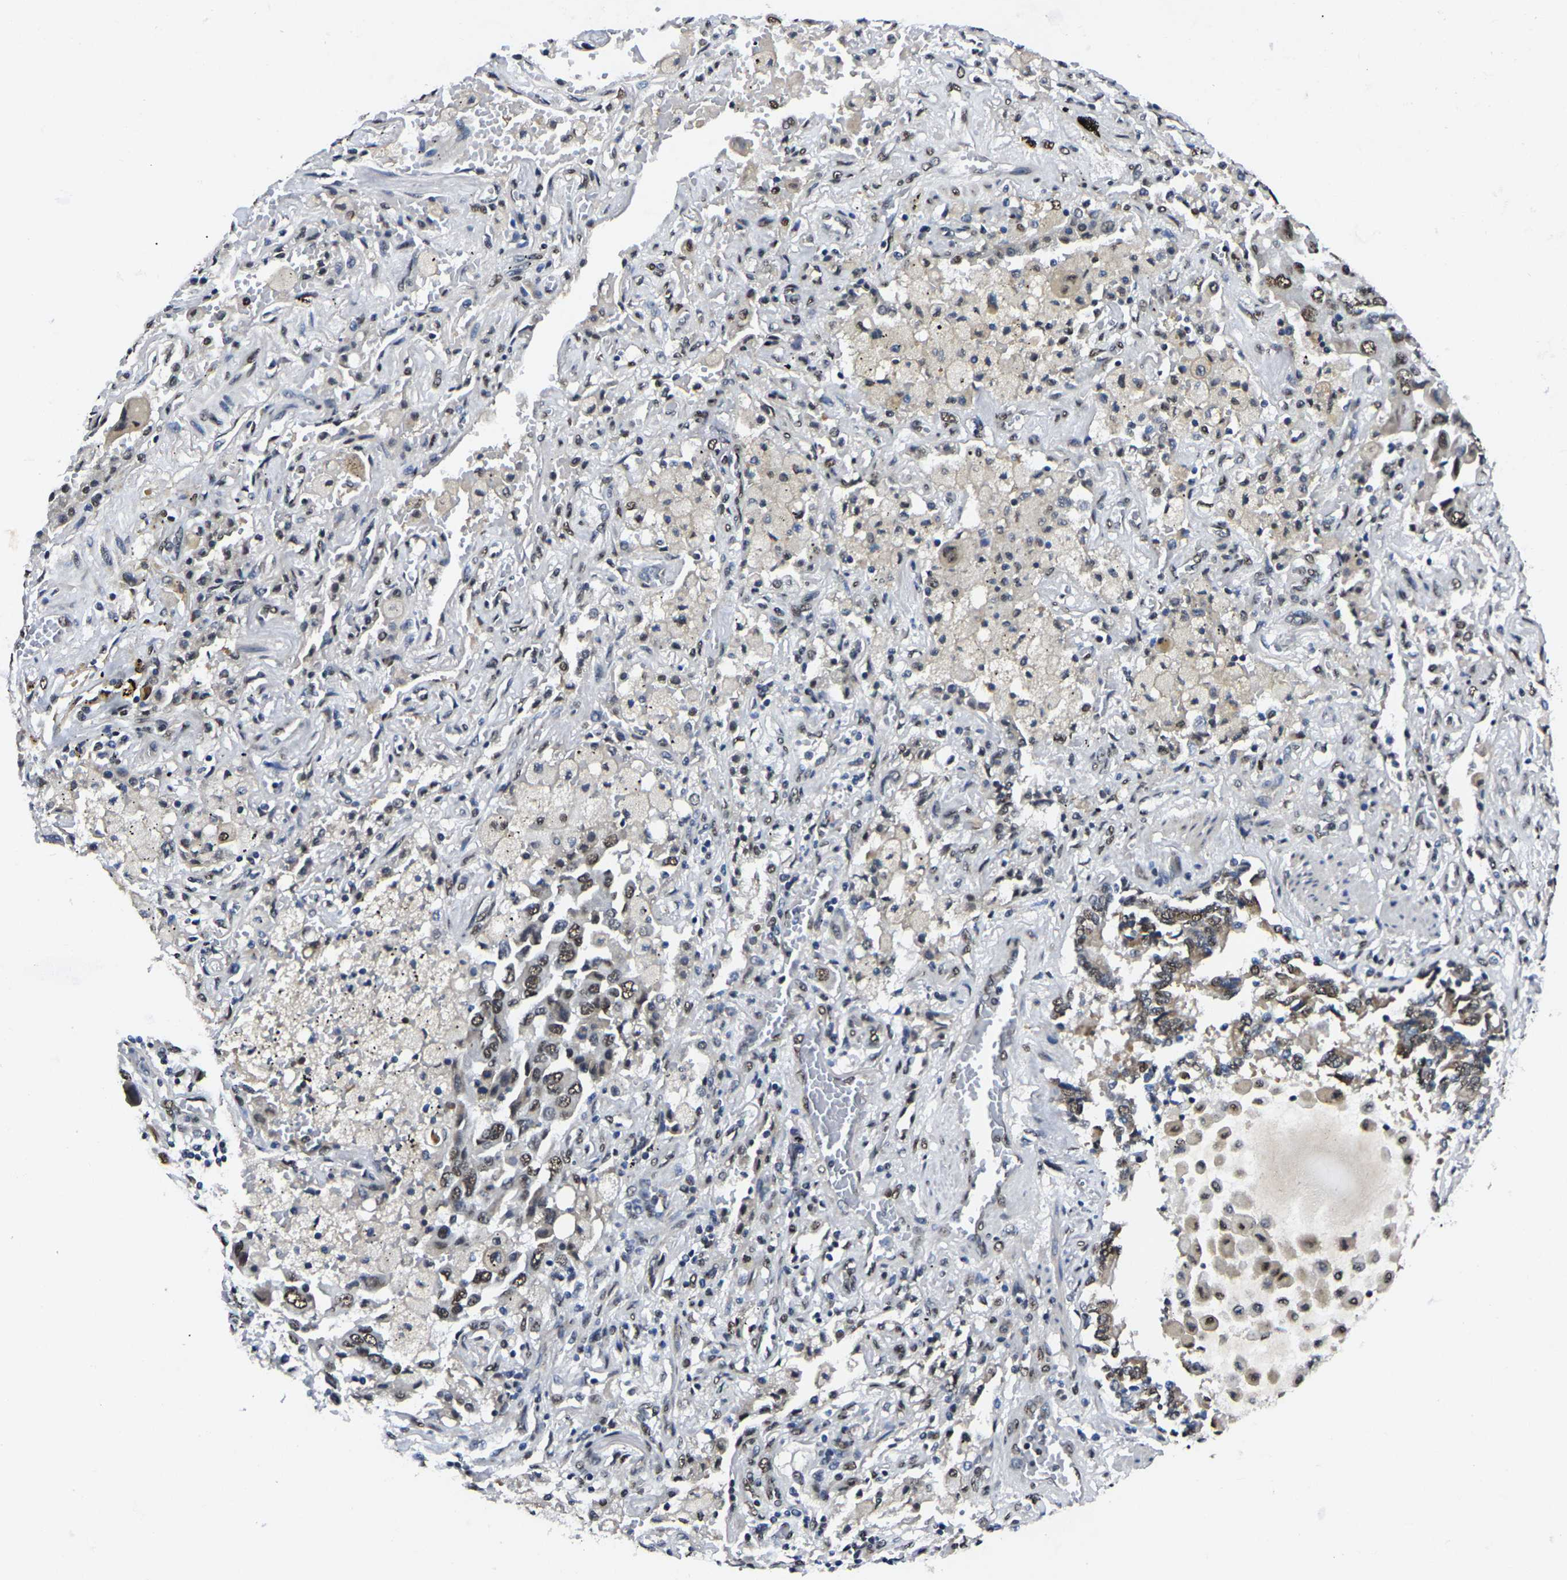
{"staining": {"intensity": "moderate", "quantity": ">75%", "location": "nuclear"}, "tissue": "lung cancer", "cell_type": "Tumor cells", "image_type": "cancer", "snomed": [{"axis": "morphology", "description": "Adenocarcinoma, NOS"}, {"axis": "topography", "description": "Lung"}], "caption": "Lung cancer (adenocarcinoma) was stained to show a protein in brown. There is medium levels of moderate nuclear staining in approximately >75% of tumor cells.", "gene": "TRIM35", "patient": {"sex": "female", "age": 65}}